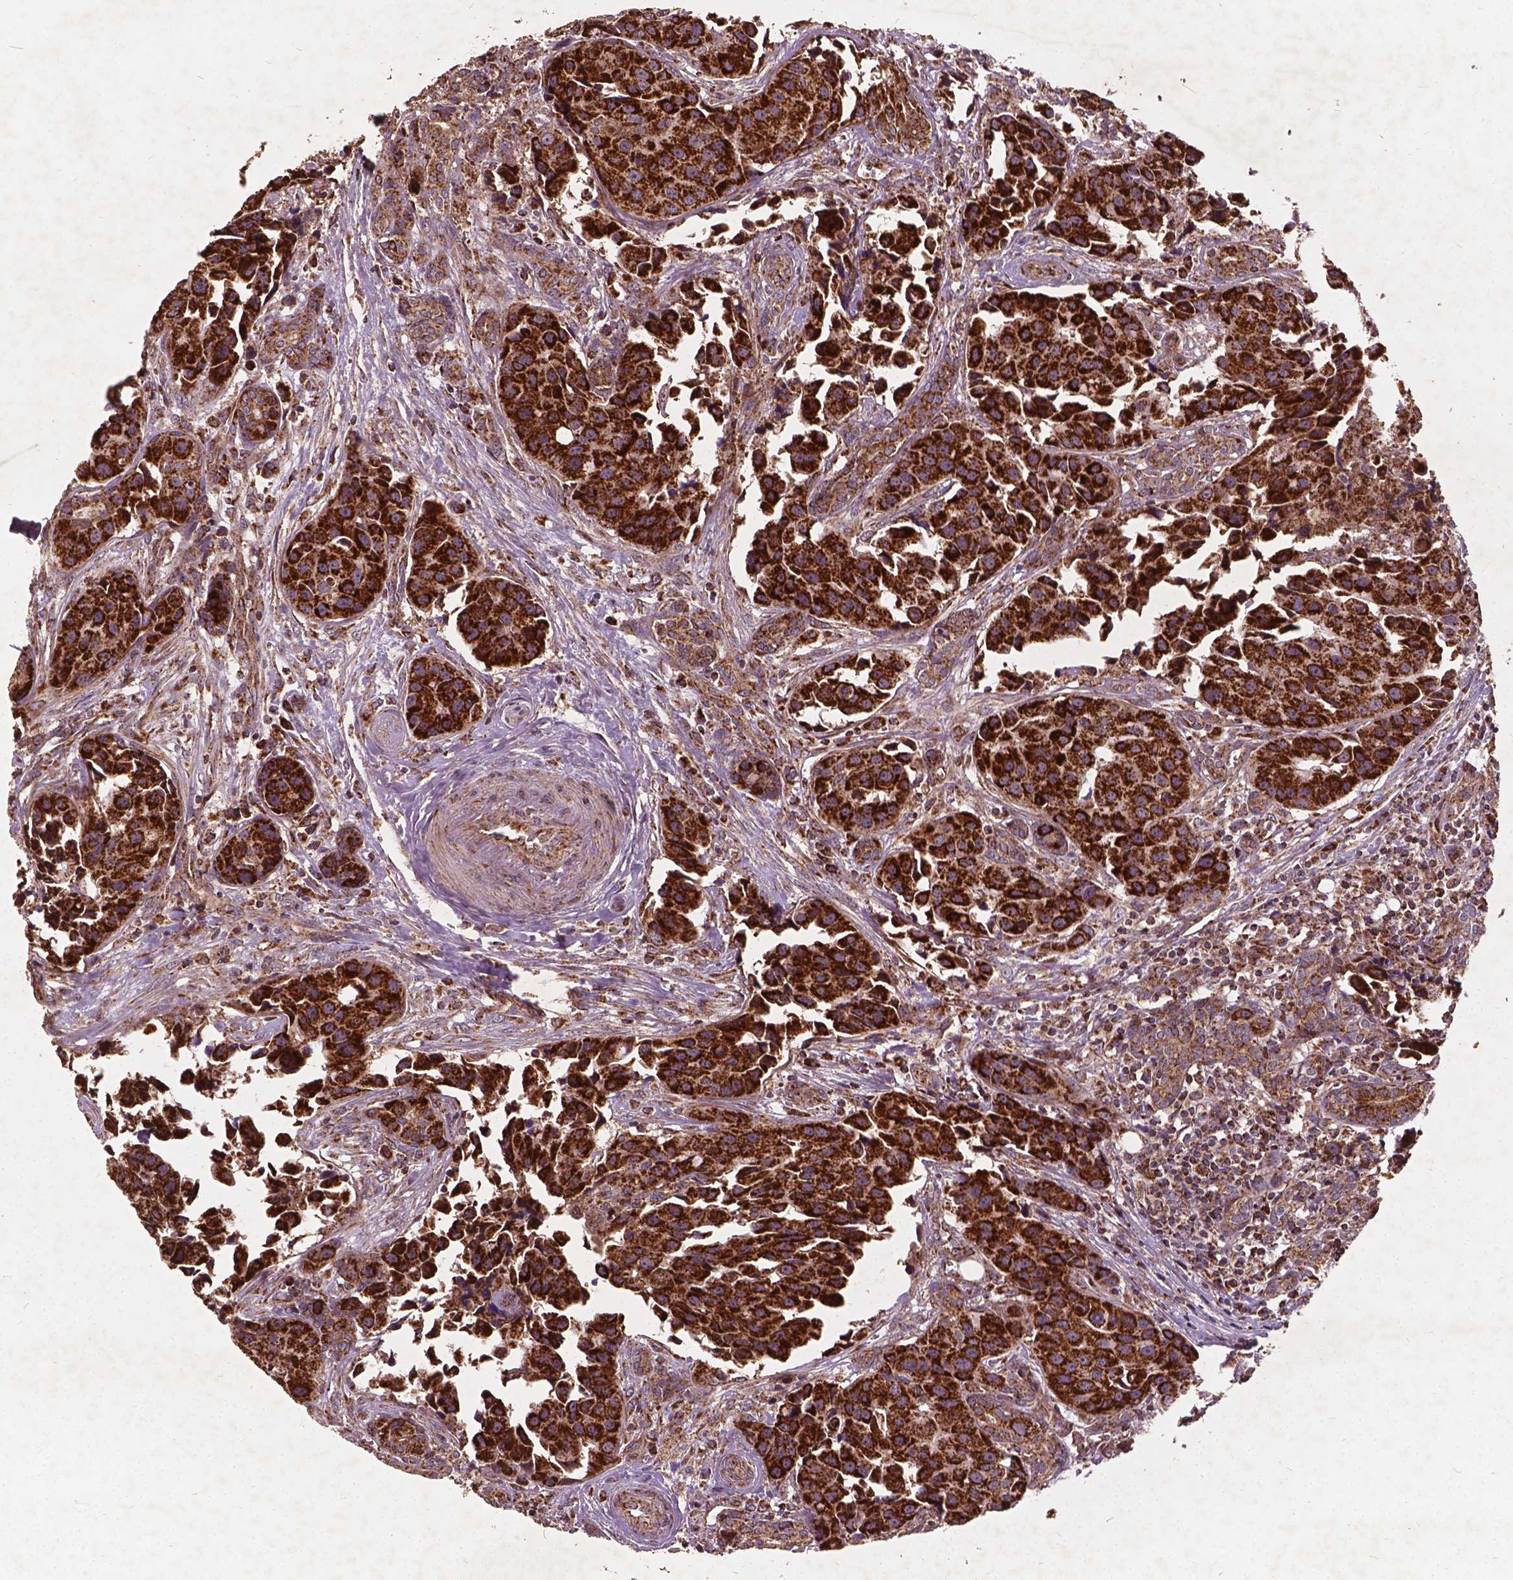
{"staining": {"intensity": "strong", "quantity": ">75%", "location": "cytoplasmic/membranous"}, "tissue": "head and neck cancer", "cell_type": "Tumor cells", "image_type": "cancer", "snomed": [{"axis": "morphology", "description": "Adenocarcinoma, NOS"}, {"axis": "topography", "description": "Head-Neck"}], "caption": "IHC image of neoplastic tissue: human head and neck cancer stained using immunohistochemistry displays high levels of strong protein expression localized specifically in the cytoplasmic/membranous of tumor cells, appearing as a cytoplasmic/membranous brown color.", "gene": "UBXN2A", "patient": {"sex": "male", "age": 76}}